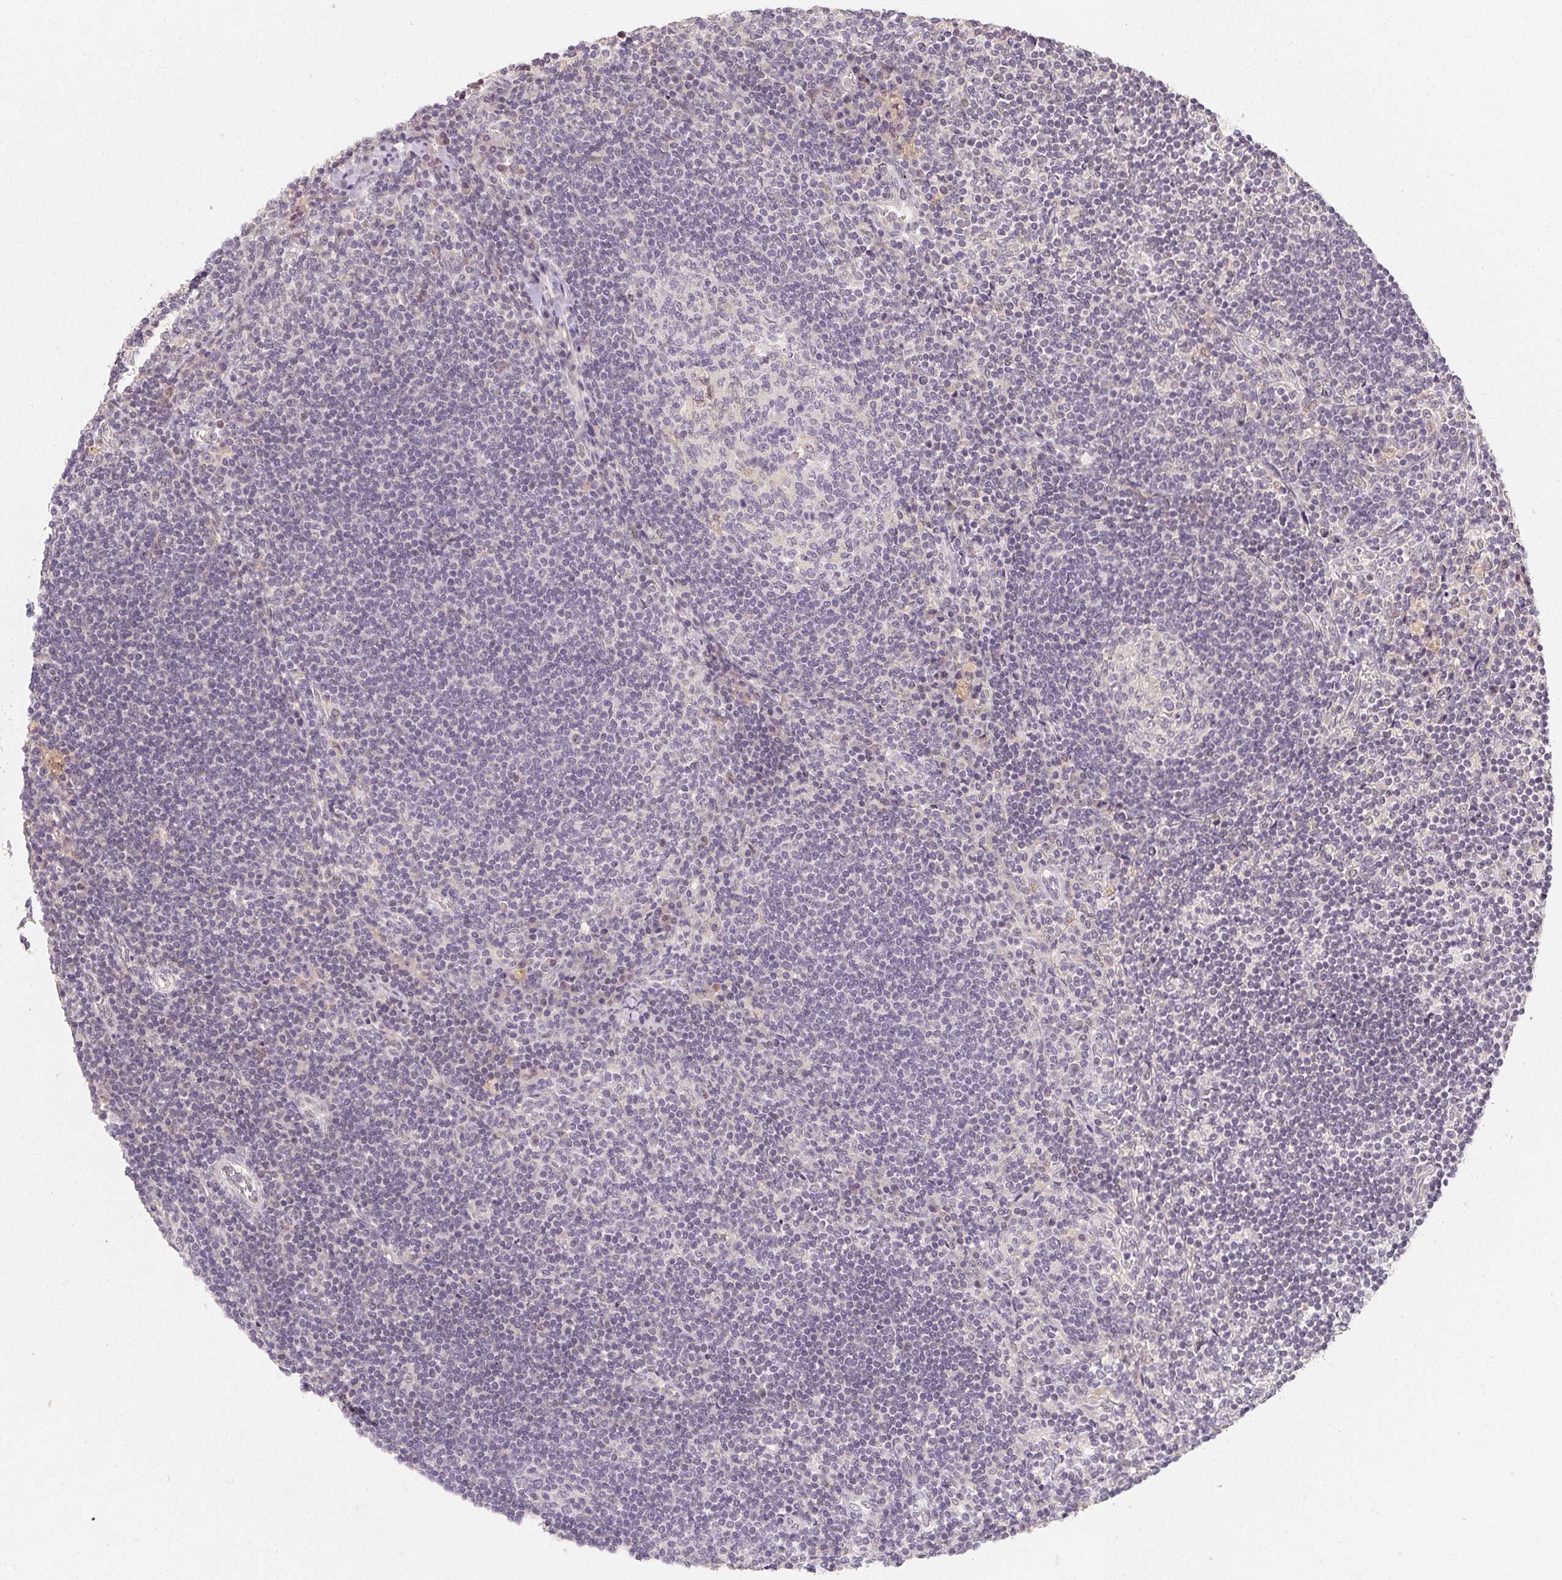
{"staining": {"intensity": "negative", "quantity": "none", "location": "none"}, "tissue": "lymph node", "cell_type": "Germinal center cells", "image_type": "normal", "snomed": [{"axis": "morphology", "description": "Normal tissue, NOS"}, {"axis": "topography", "description": "Lymph node"}], "caption": "DAB immunohistochemical staining of normal human lymph node displays no significant staining in germinal center cells.", "gene": "SOAT1", "patient": {"sex": "male", "age": 67}}